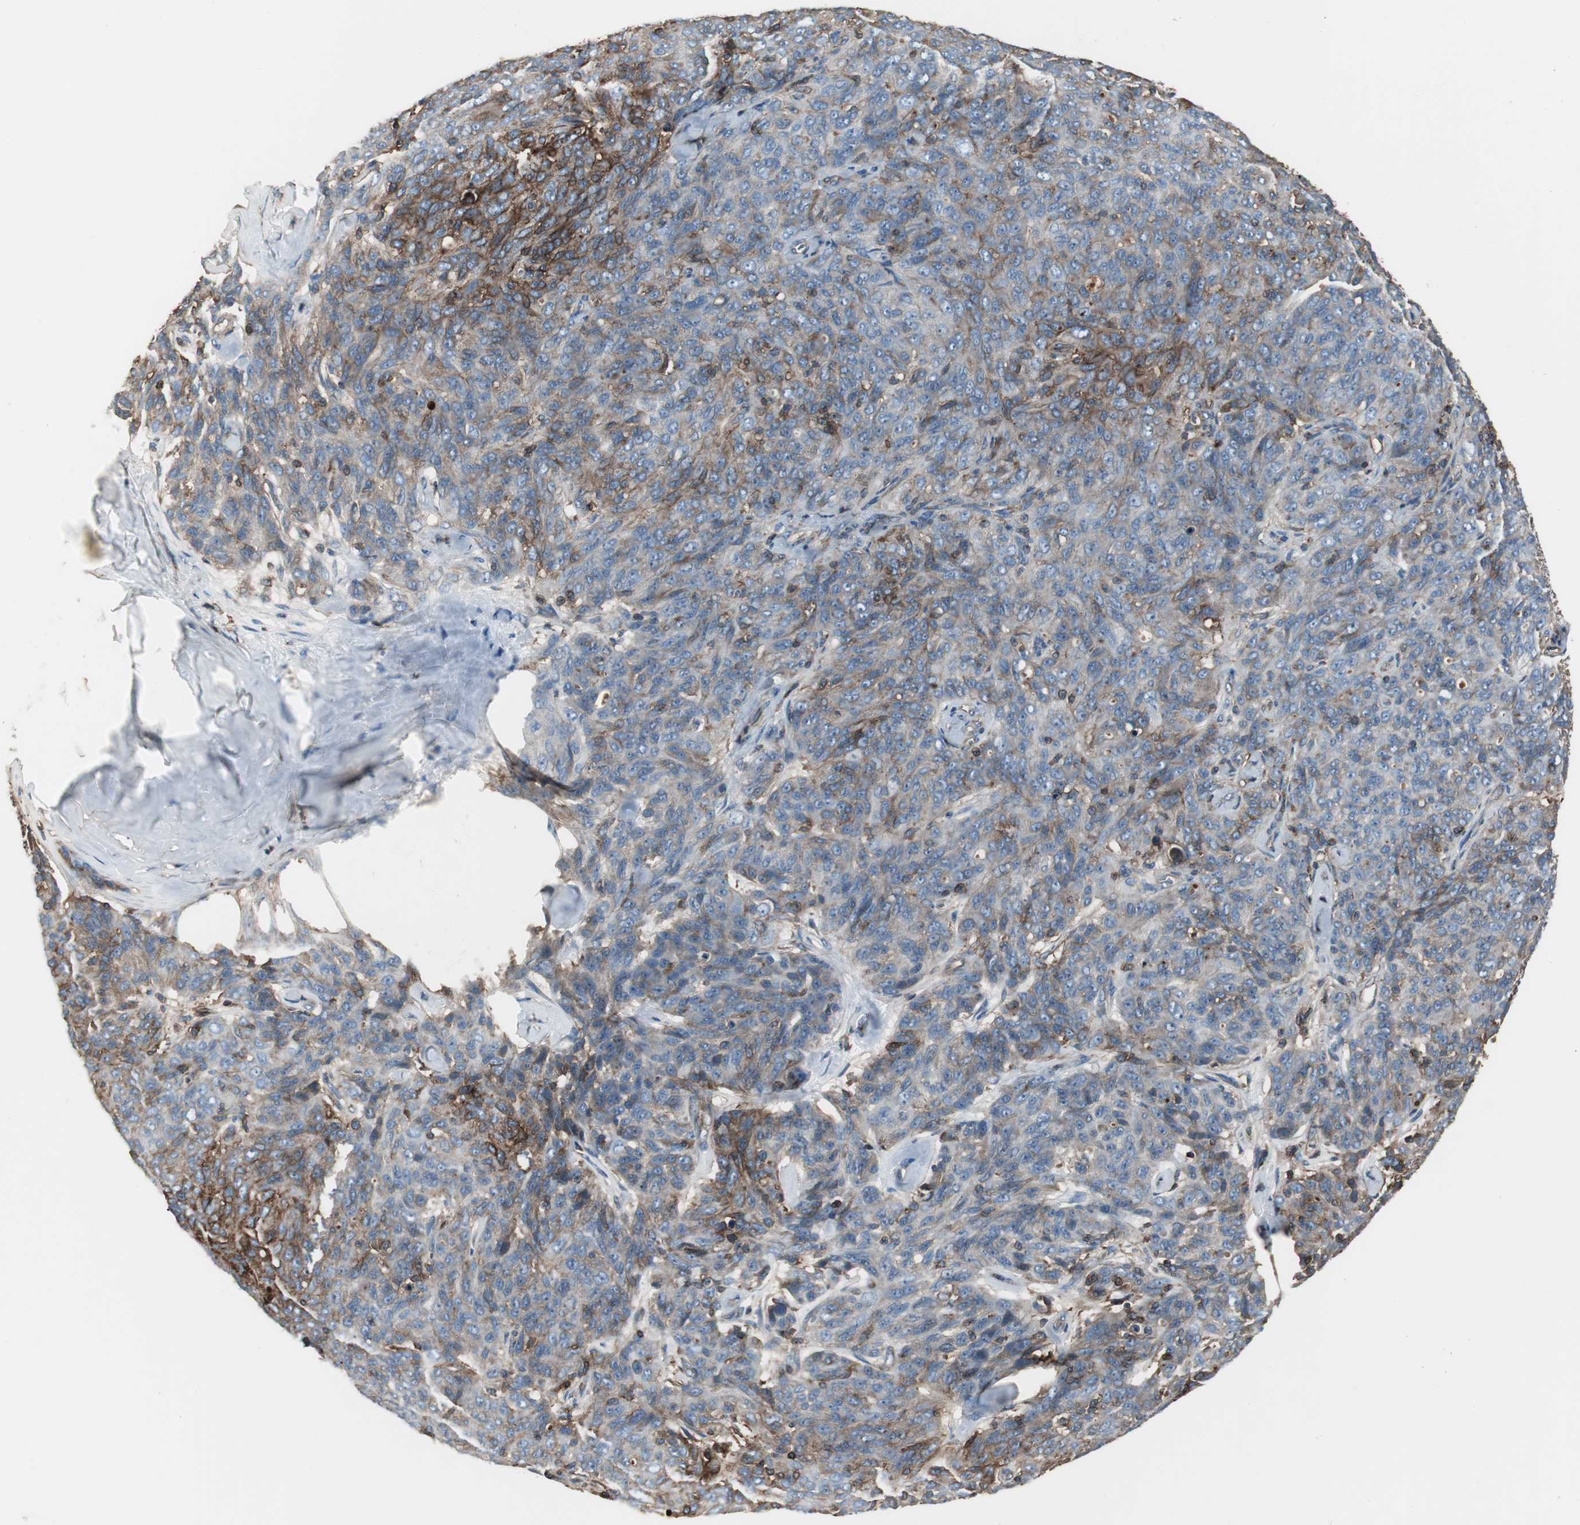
{"staining": {"intensity": "strong", "quantity": "<25%", "location": "cytoplasmic/membranous"}, "tissue": "ovarian cancer", "cell_type": "Tumor cells", "image_type": "cancer", "snomed": [{"axis": "morphology", "description": "Carcinoma, endometroid"}, {"axis": "topography", "description": "Ovary"}], "caption": "This image exhibits immunohistochemistry staining of ovarian cancer (endometroid carcinoma), with medium strong cytoplasmic/membranous staining in approximately <25% of tumor cells.", "gene": "B2M", "patient": {"sex": "female", "age": 60}}